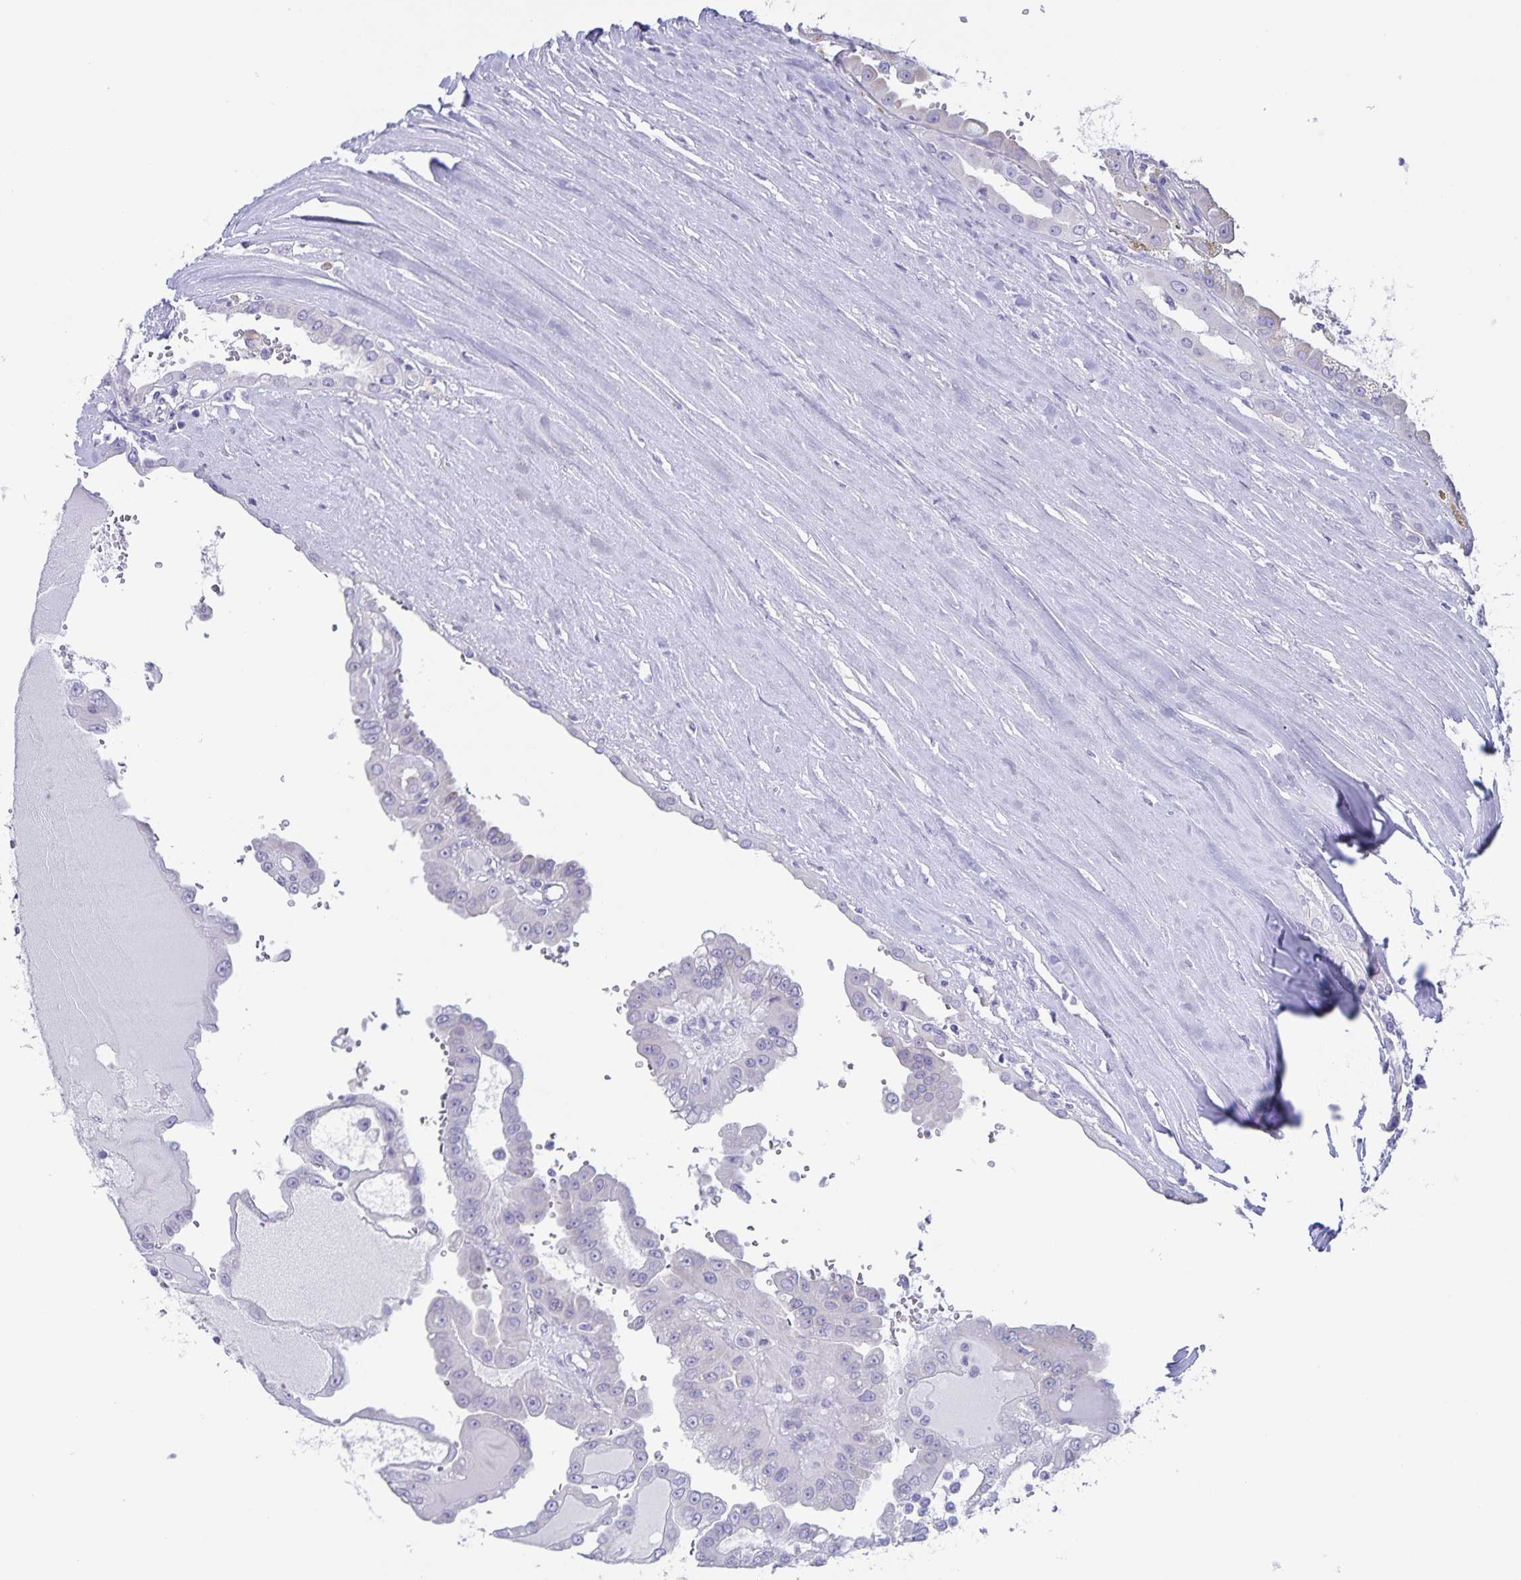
{"staining": {"intensity": "negative", "quantity": "none", "location": "none"}, "tissue": "renal cancer", "cell_type": "Tumor cells", "image_type": "cancer", "snomed": [{"axis": "morphology", "description": "Adenocarcinoma, NOS"}, {"axis": "topography", "description": "Kidney"}], "caption": "This is a micrograph of immunohistochemistry (IHC) staining of adenocarcinoma (renal), which shows no staining in tumor cells.", "gene": "AQP4", "patient": {"sex": "male", "age": 58}}